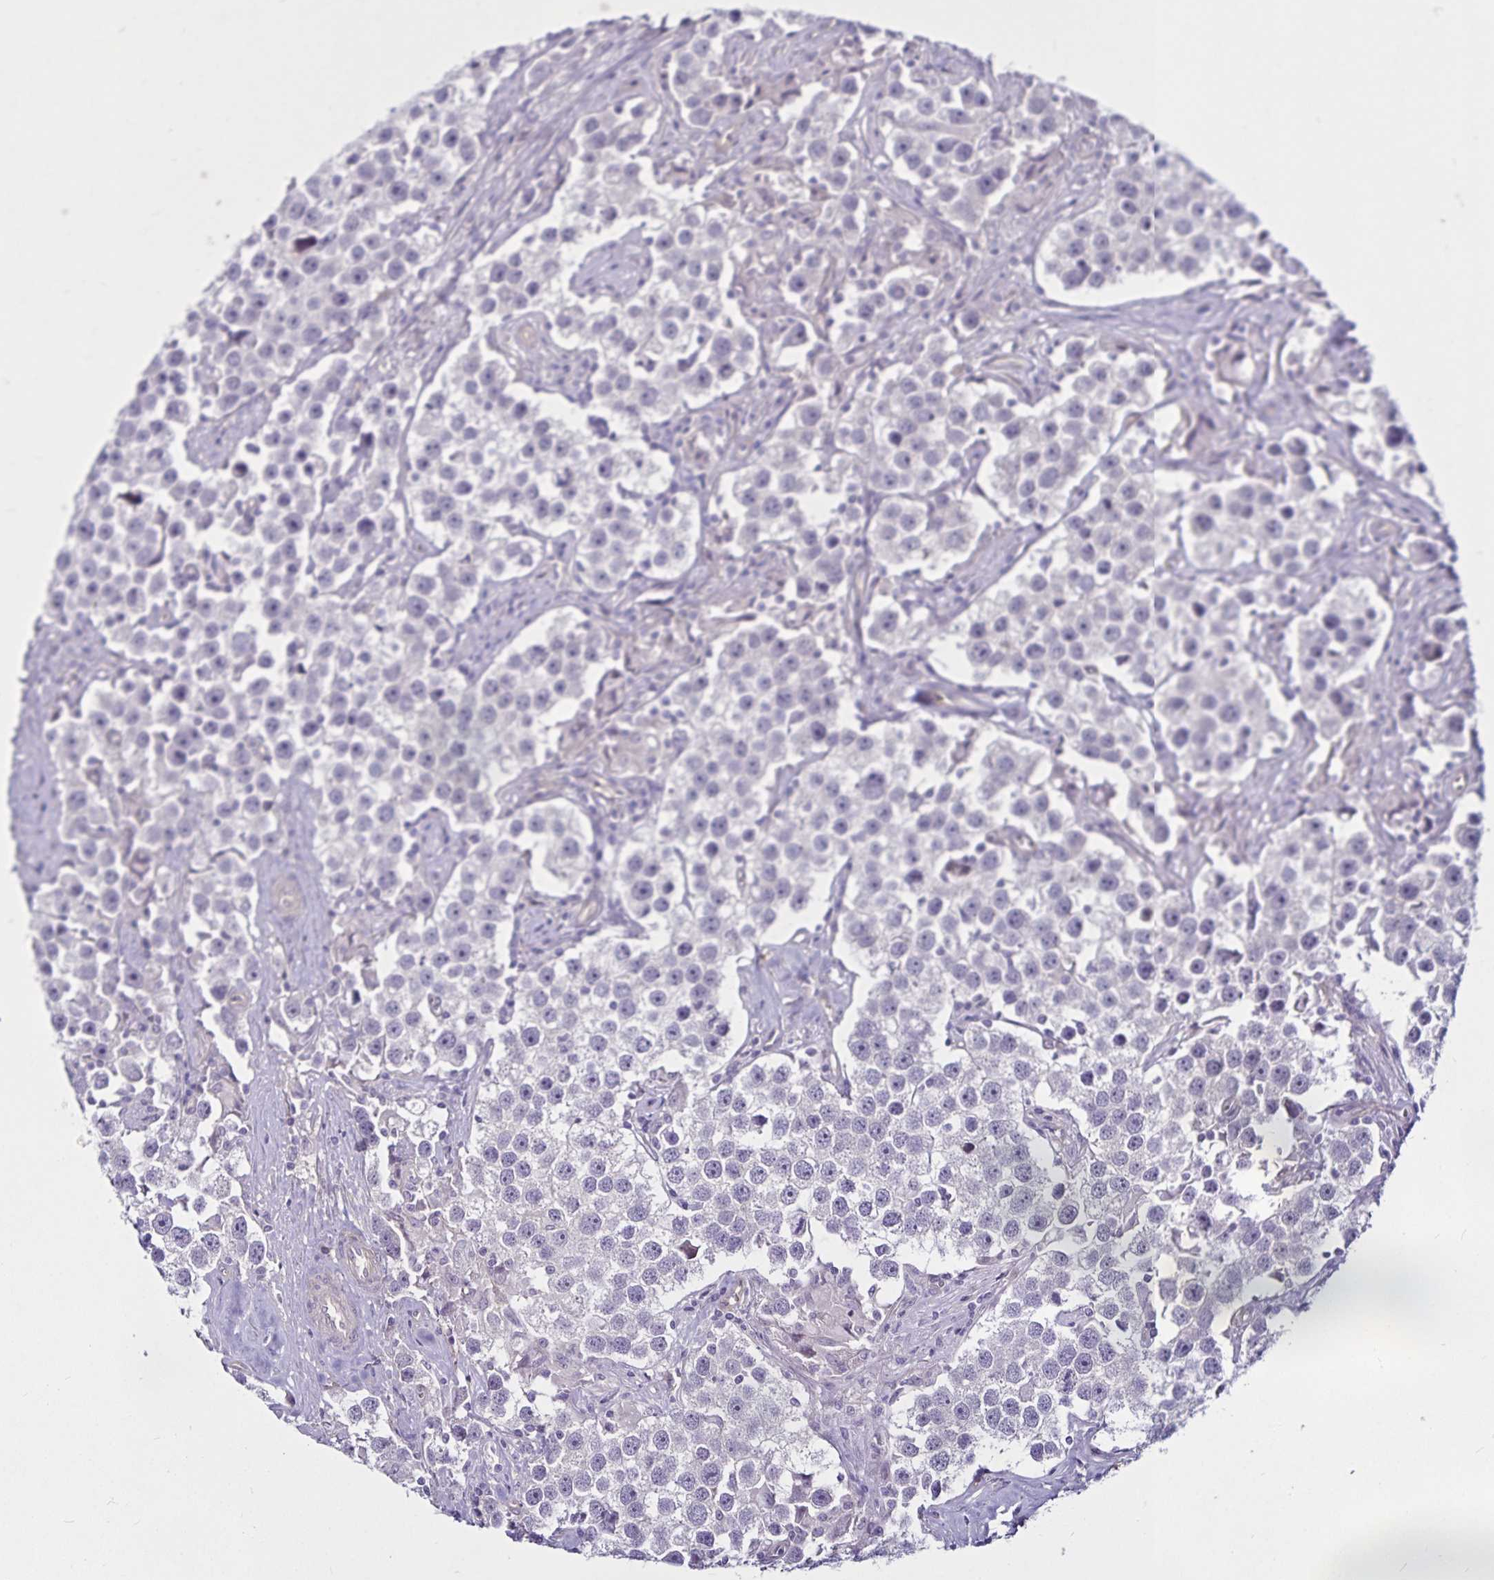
{"staining": {"intensity": "negative", "quantity": "none", "location": "none"}, "tissue": "testis cancer", "cell_type": "Tumor cells", "image_type": "cancer", "snomed": [{"axis": "morphology", "description": "Seminoma, NOS"}, {"axis": "topography", "description": "Testis"}], "caption": "This image is of testis cancer stained with immunohistochemistry to label a protein in brown with the nuclei are counter-stained blue. There is no expression in tumor cells.", "gene": "GNG12", "patient": {"sex": "male", "age": 49}}